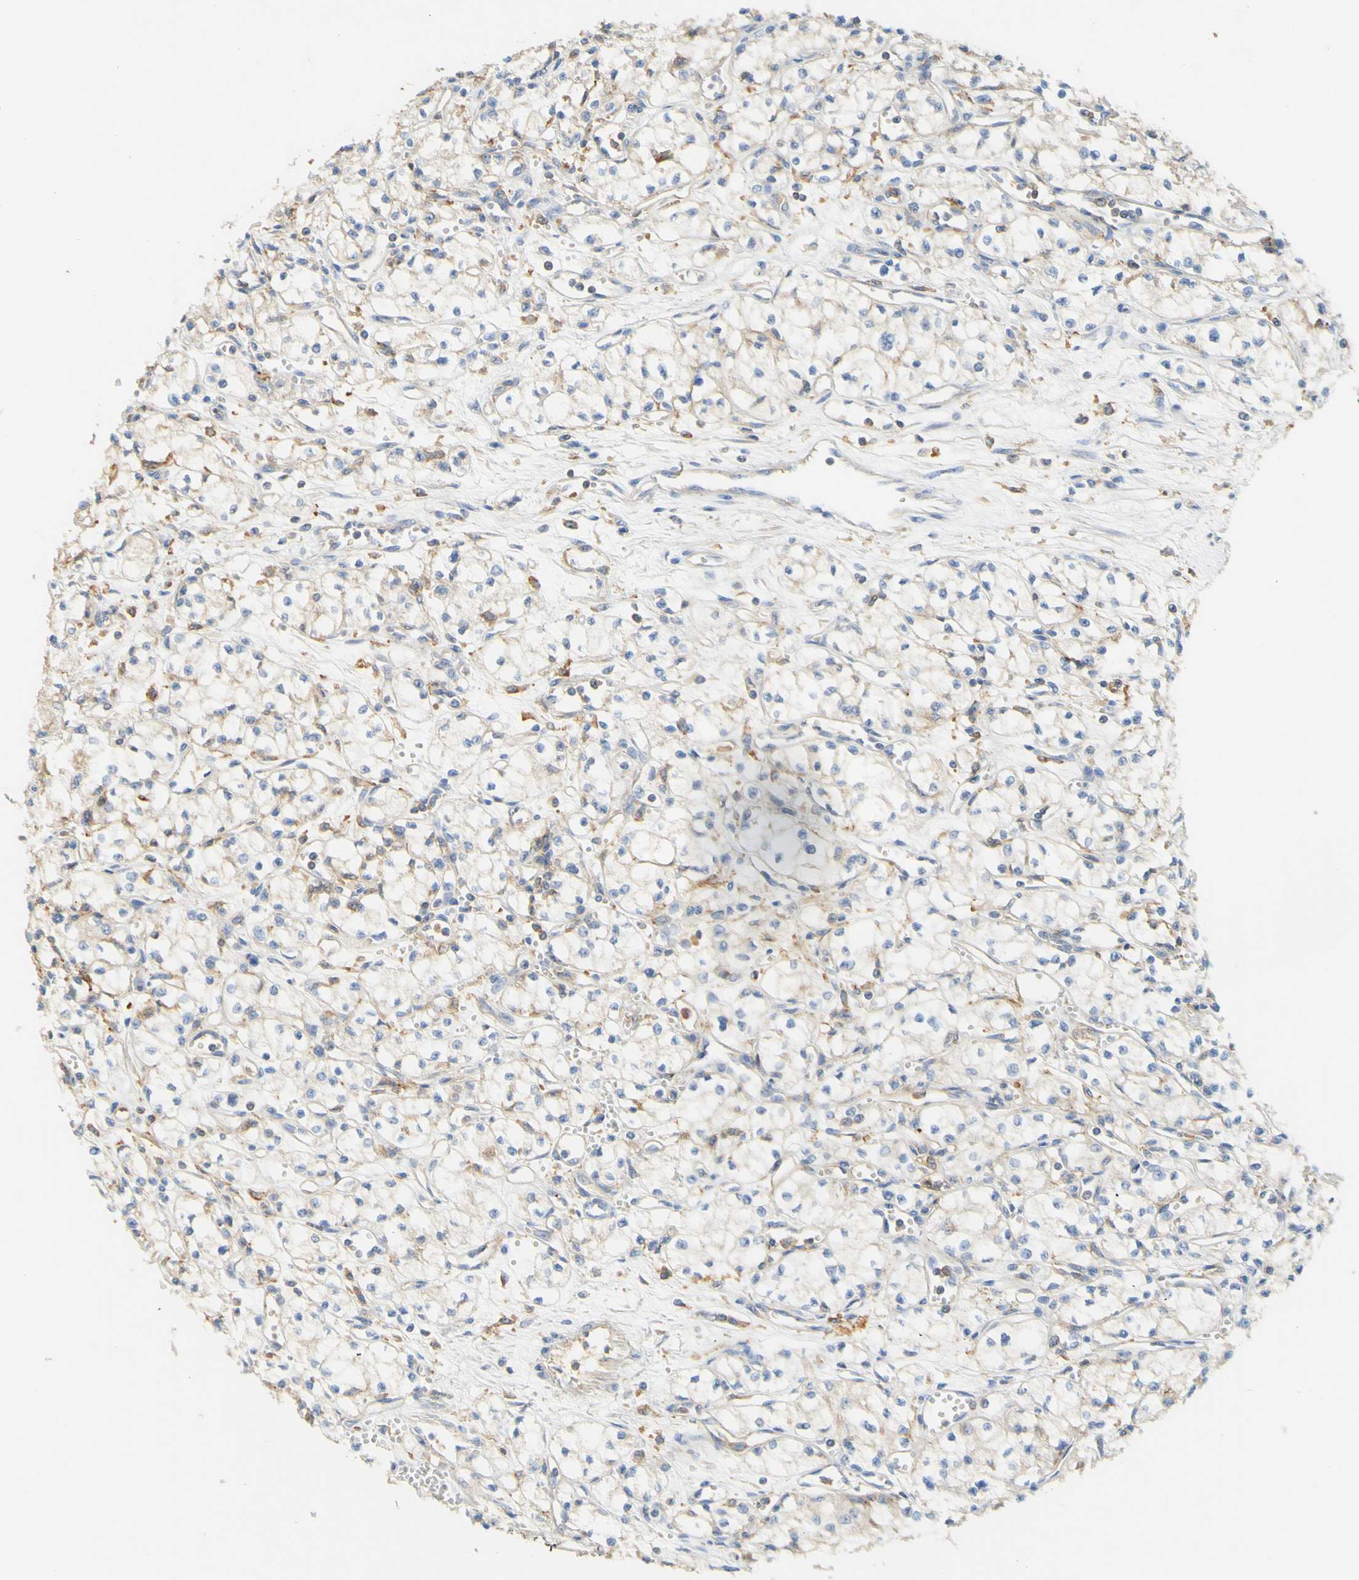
{"staining": {"intensity": "weak", "quantity": "<25%", "location": "cytoplasmic/membranous"}, "tissue": "renal cancer", "cell_type": "Tumor cells", "image_type": "cancer", "snomed": [{"axis": "morphology", "description": "Normal tissue, NOS"}, {"axis": "morphology", "description": "Adenocarcinoma, NOS"}, {"axis": "topography", "description": "Kidney"}], "caption": "This is an immunohistochemistry (IHC) histopathology image of human adenocarcinoma (renal). There is no staining in tumor cells.", "gene": "PCDH7", "patient": {"sex": "male", "age": 59}}